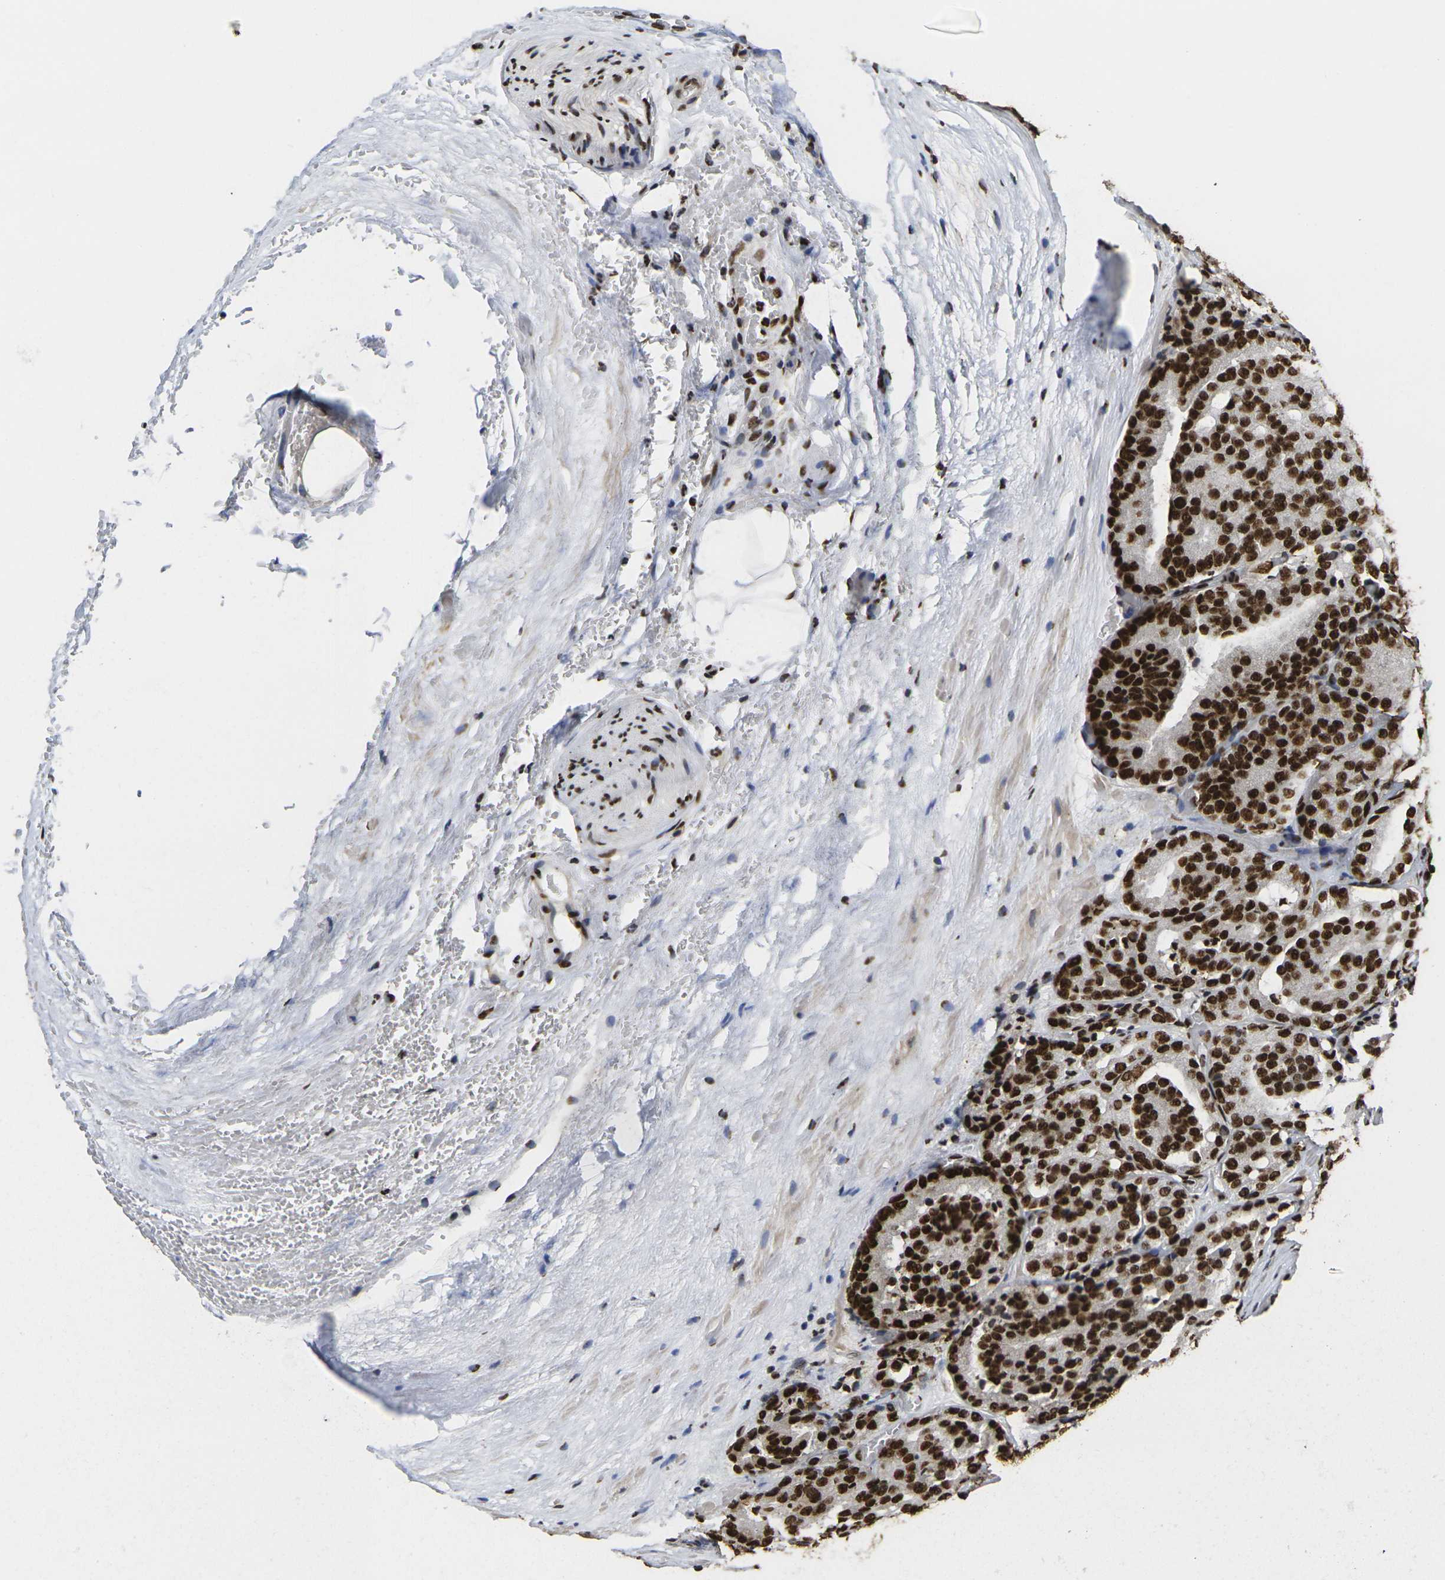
{"staining": {"intensity": "strong", "quantity": ">75%", "location": "nuclear"}, "tissue": "prostate cancer", "cell_type": "Tumor cells", "image_type": "cancer", "snomed": [{"axis": "morphology", "description": "Adenocarcinoma, High grade"}, {"axis": "topography", "description": "Prostate"}], "caption": "High-grade adenocarcinoma (prostate) stained with DAB immunohistochemistry demonstrates high levels of strong nuclear positivity in approximately >75% of tumor cells.", "gene": "SMARCC1", "patient": {"sex": "male", "age": 64}}